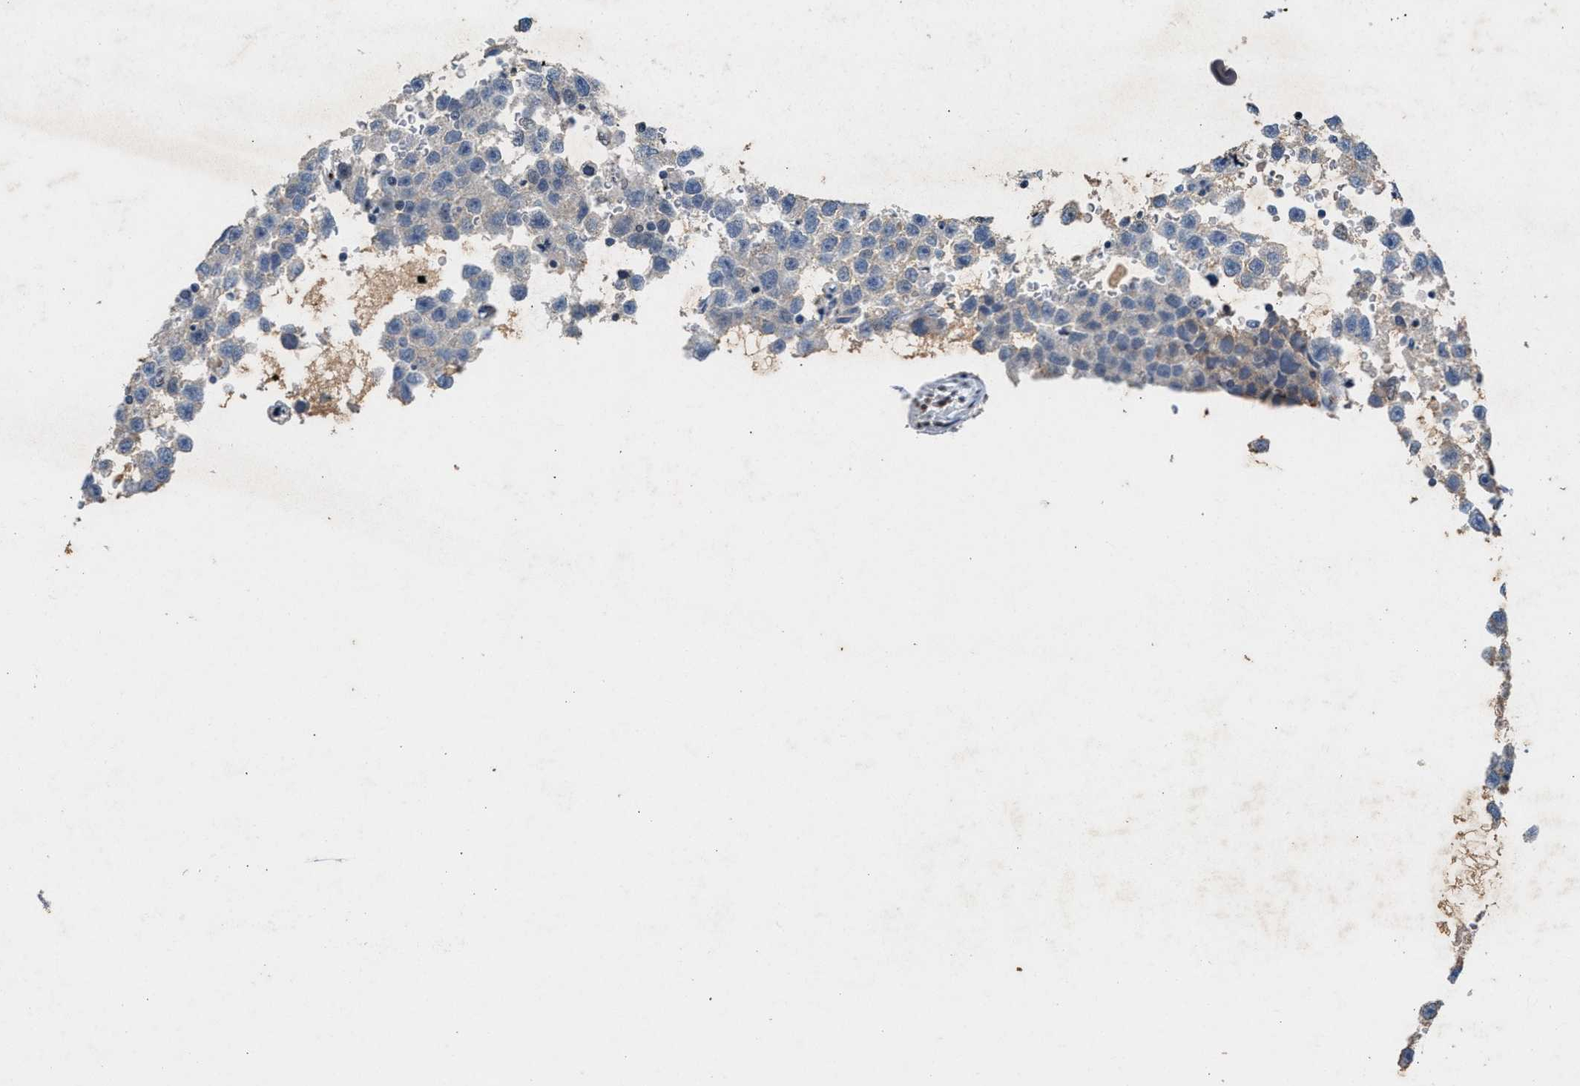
{"staining": {"intensity": "negative", "quantity": "none", "location": "none"}, "tissue": "testis cancer", "cell_type": "Tumor cells", "image_type": "cancer", "snomed": [{"axis": "morphology", "description": "Seminoma, NOS"}, {"axis": "topography", "description": "Testis"}], "caption": "A micrograph of human testis cancer is negative for staining in tumor cells. (DAB immunohistochemistry, high magnification).", "gene": "SLC5A5", "patient": {"sex": "male", "age": 33}}